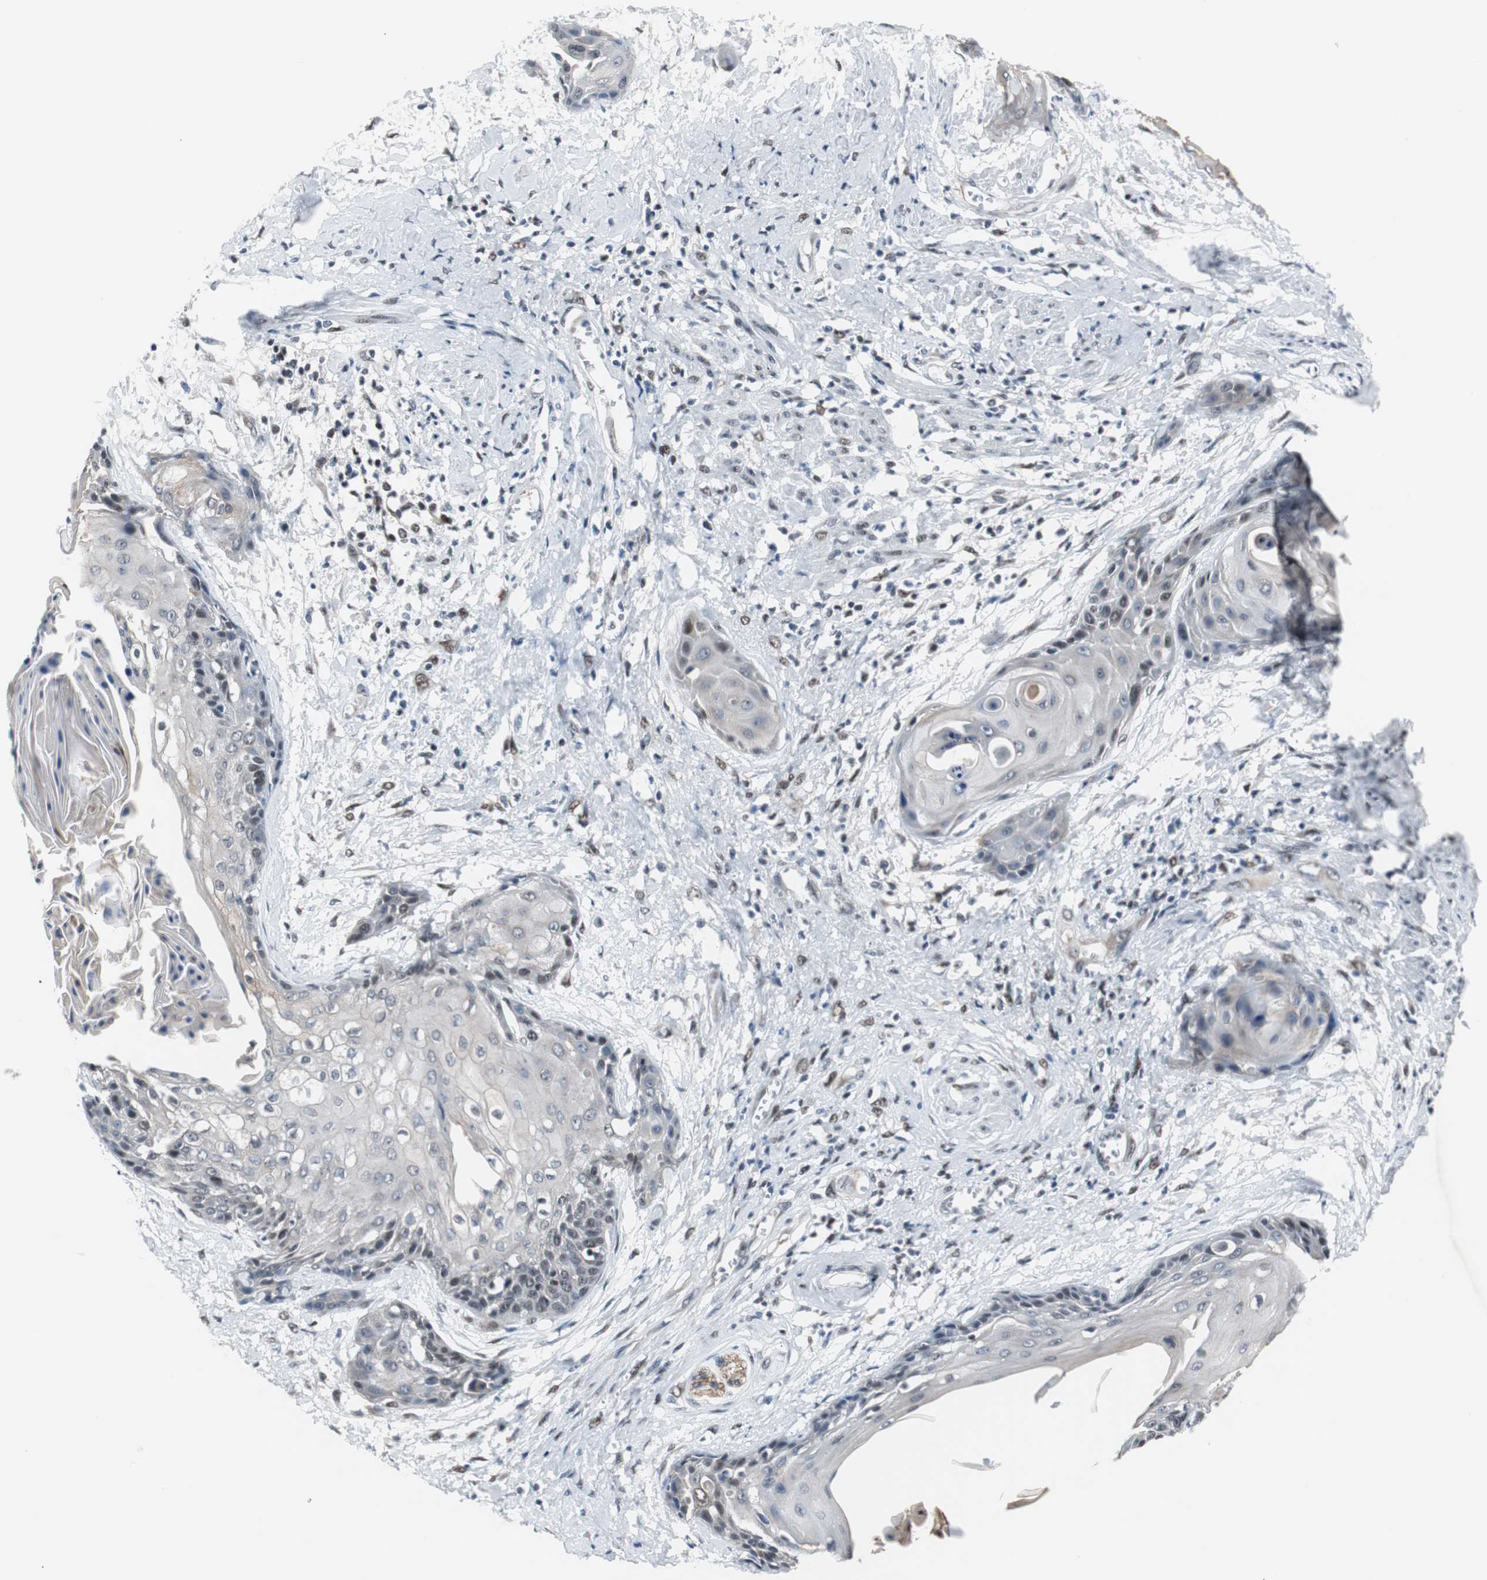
{"staining": {"intensity": "negative", "quantity": "none", "location": "none"}, "tissue": "cervical cancer", "cell_type": "Tumor cells", "image_type": "cancer", "snomed": [{"axis": "morphology", "description": "Squamous cell carcinoma, NOS"}, {"axis": "topography", "description": "Cervix"}], "caption": "Immunohistochemistry photomicrograph of neoplastic tissue: human cervical squamous cell carcinoma stained with DAB (3,3'-diaminobenzidine) reveals no significant protein expression in tumor cells.", "gene": "ZHX2", "patient": {"sex": "female", "age": 57}}